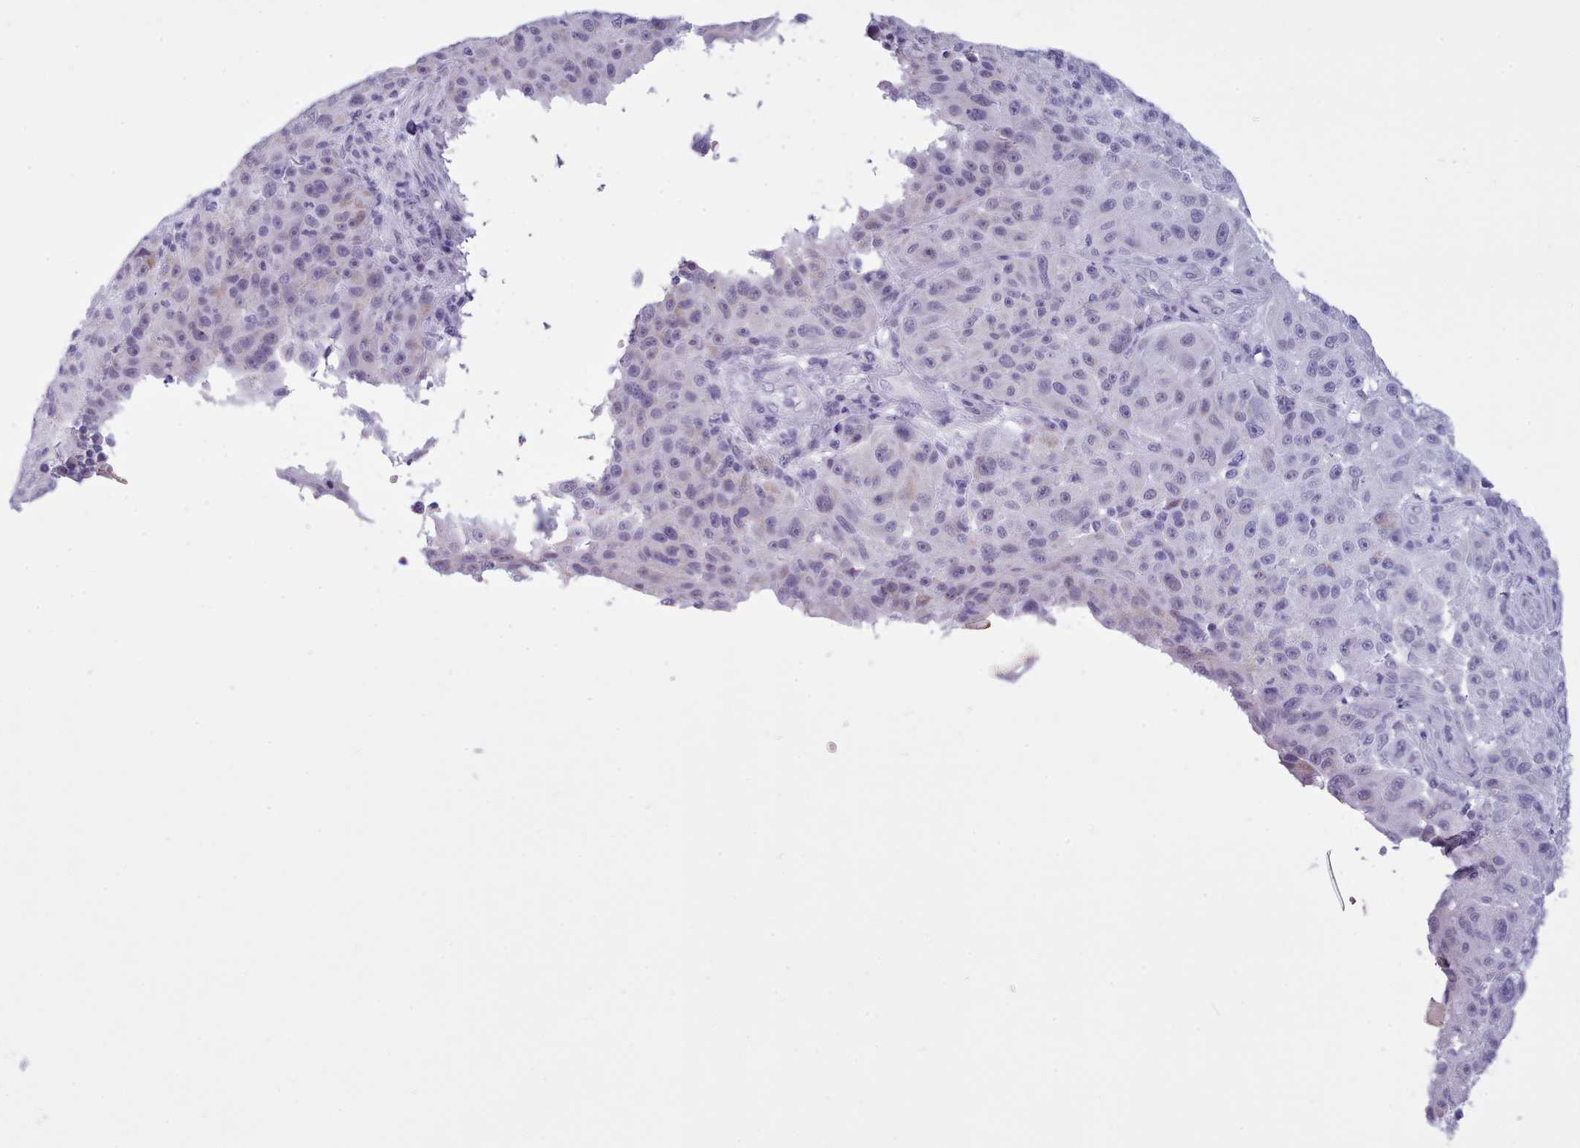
{"staining": {"intensity": "negative", "quantity": "none", "location": "none"}, "tissue": "melanoma", "cell_type": "Tumor cells", "image_type": "cancer", "snomed": [{"axis": "morphology", "description": "Malignant melanoma, NOS"}, {"axis": "topography", "description": "Skin"}], "caption": "This is a micrograph of immunohistochemistry staining of melanoma, which shows no staining in tumor cells. Brightfield microscopy of IHC stained with DAB (brown) and hematoxylin (blue), captured at high magnification.", "gene": "FBXO48", "patient": {"sex": "male", "age": 53}}